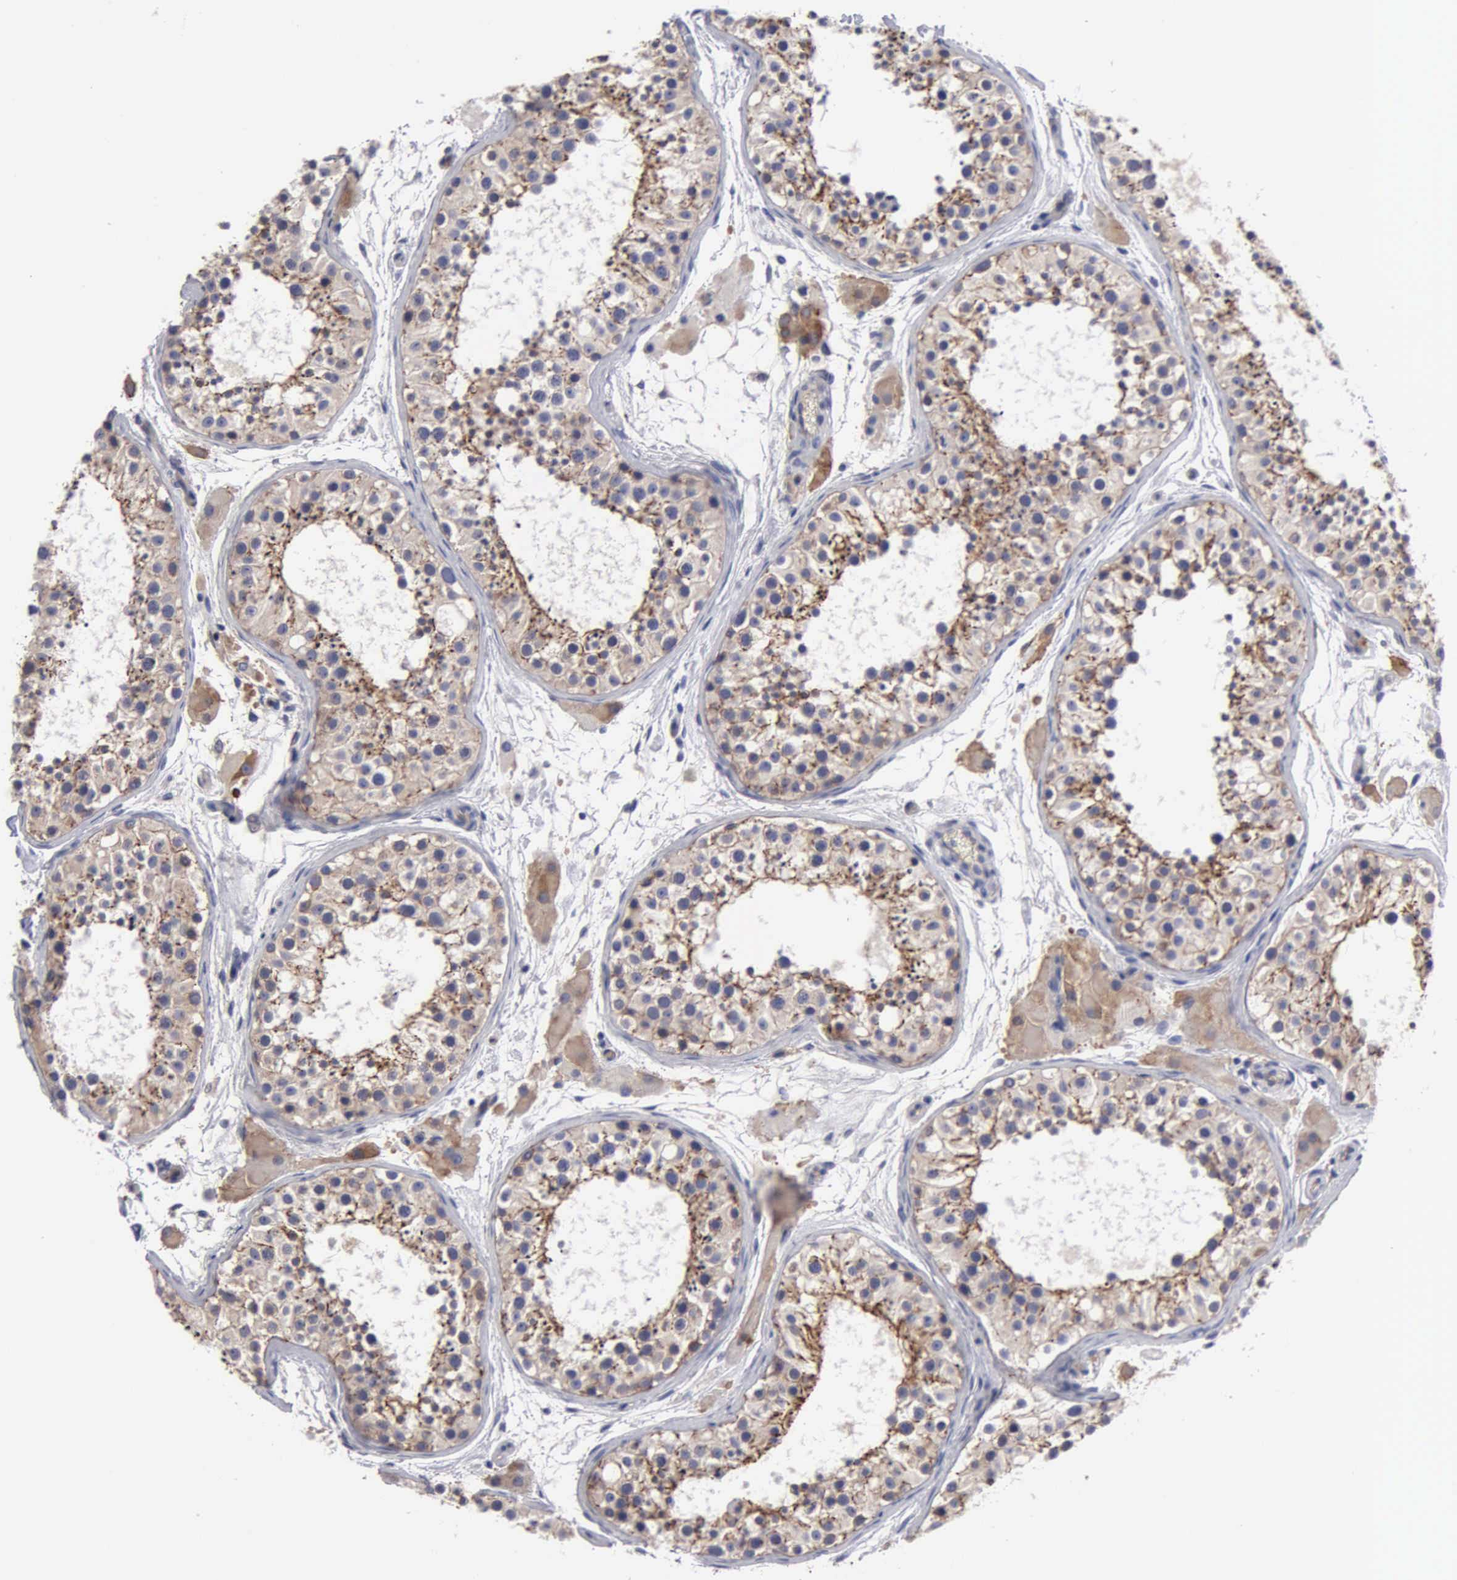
{"staining": {"intensity": "weak", "quantity": "25%-75%", "location": "cytoplasmic/membranous"}, "tissue": "testis", "cell_type": "Cells in seminiferous ducts", "image_type": "normal", "snomed": [{"axis": "morphology", "description": "Normal tissue, NOS"}, {"axis": "topography", "description": "Testis"}], "caption": "Brown immunohistochemical staining in benign human testis reveals weak cytoplasmic/membranous positivity in about 25%-75% of cells in seminiferous ducts.", "gene": "RDX", "patient": {"sex": "male", "age": 29}}